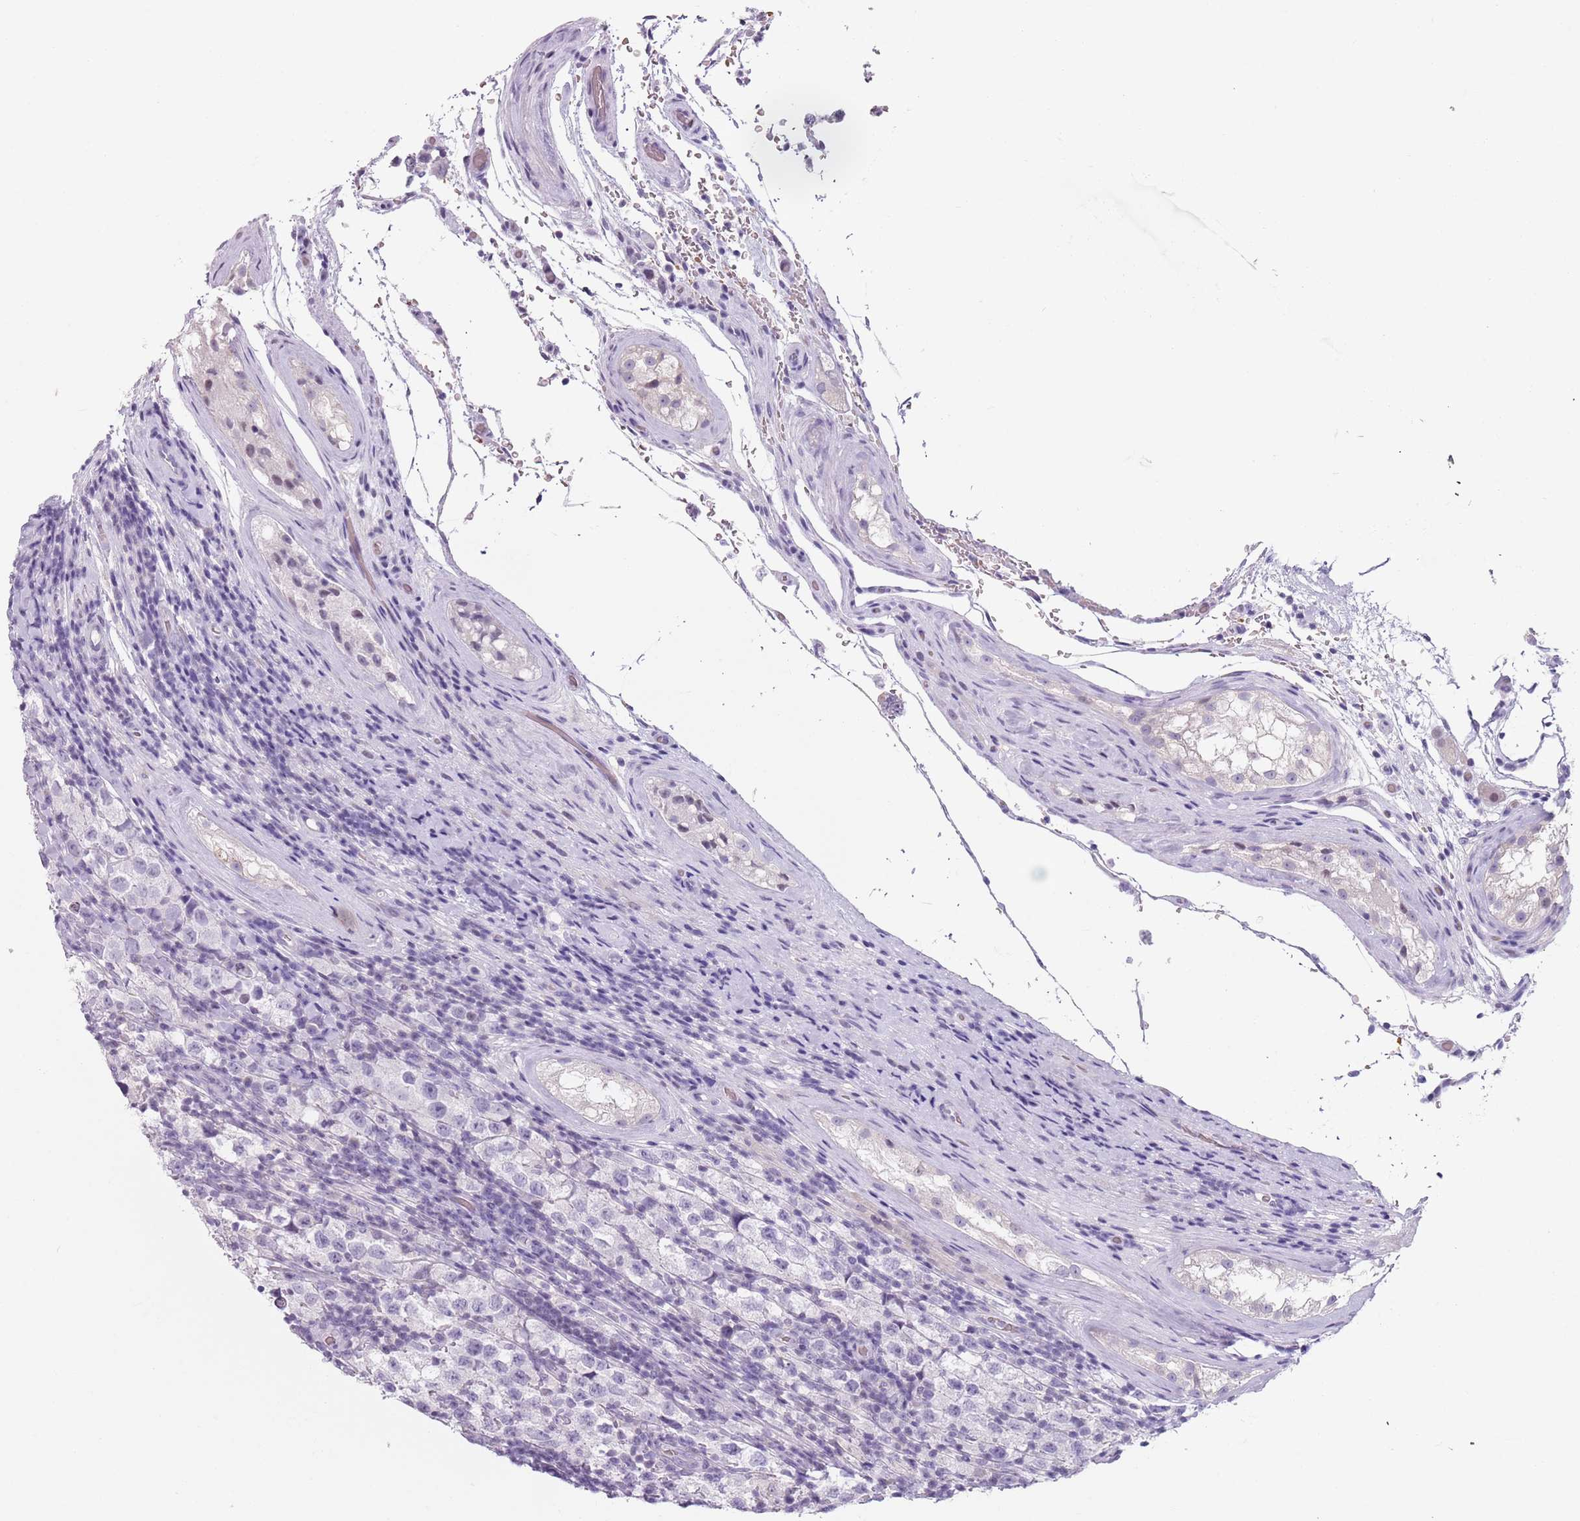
{"staining": {"intensity": "negative", "quantity": "none", "location": "none"}, "tissue": "testis cancer", "cell_type": "Tumor cells", "image_type": "cancer", "snomed": [{"axis": "morphology", "description": "Seminoma, NOS"}, {"axis": "morphology", "description": "Carcinoma, Embryonal, NOS"}, {"axis": "topography", "description": "Testis"}], "caption": "High power microscopy micrograph of an immunohistochemistry image of testis embryonal carcinoma, revealing no significant expression in tumor cells. (Immunohistochemistry (ihc), brightfield microscopy, high magnification).", "gene": "SPESP1", "patient": {"sex": "male", "age": 41}}